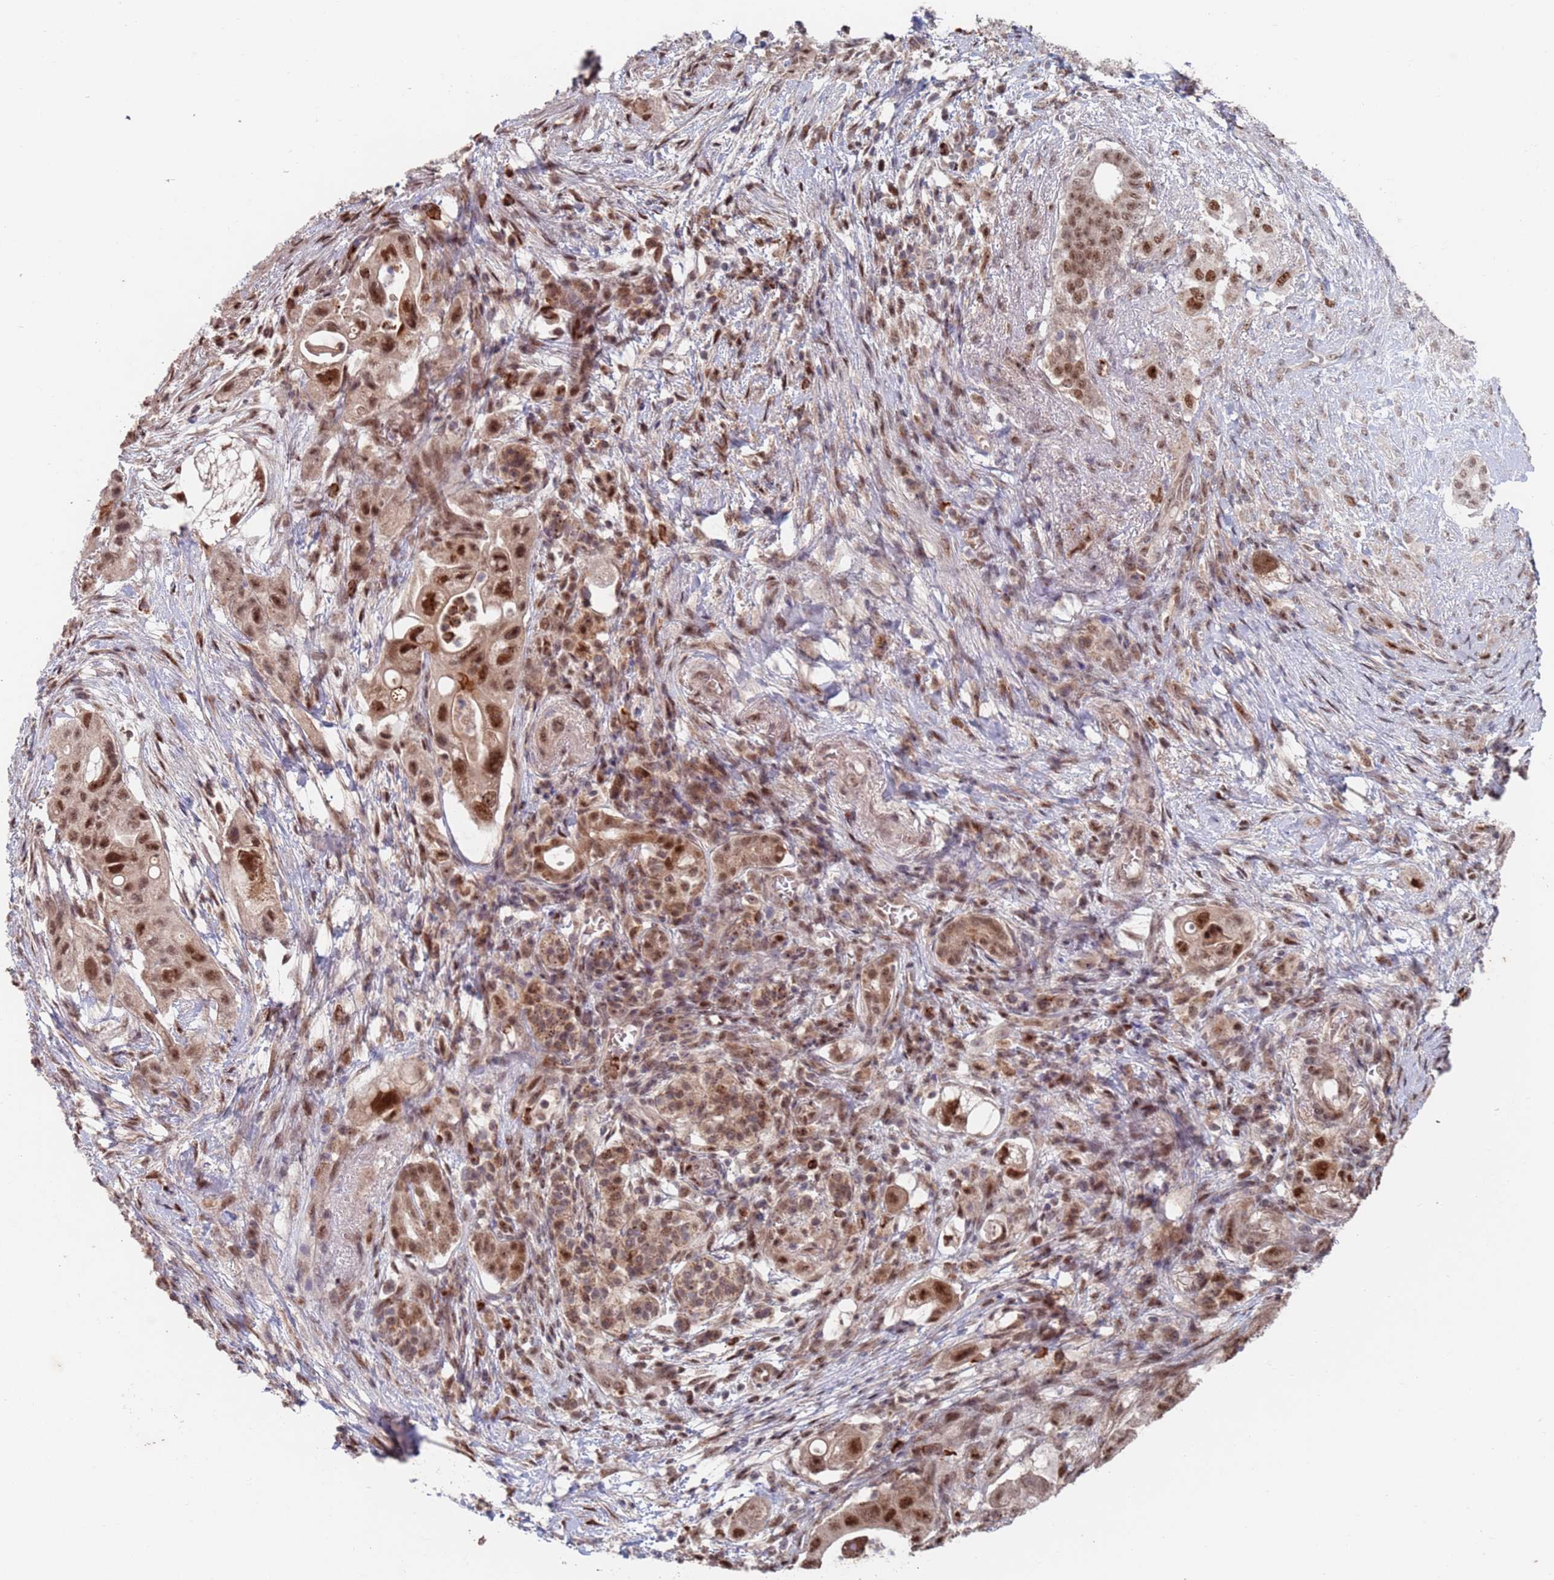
{"staining": {"intensity": "moderate", "quantity": ">75%", "location": "nuclear"}, "tissue": "pancreatic cancer", "cell_type": "Tumor cells", "image_type": "cancer", "snomed": [{"axis": "morphology", "description": "Adenocarcinoma, NOS"}, {"axis": "topography", "description": "Pancreas"}], "caption": "DAB (3,3'-diaminobenzidine) immunohistochemical staining of human adenocarcinoma (pancreatic) reveals moderate nuclear protein expression in about >75% of tumor cells. (DAB (3,3'-diaminobenzidine) IHC with brightfield microscopy, high magnification).", "gene": "RPP25", "patient": {"sex": "female", "age": 72}}